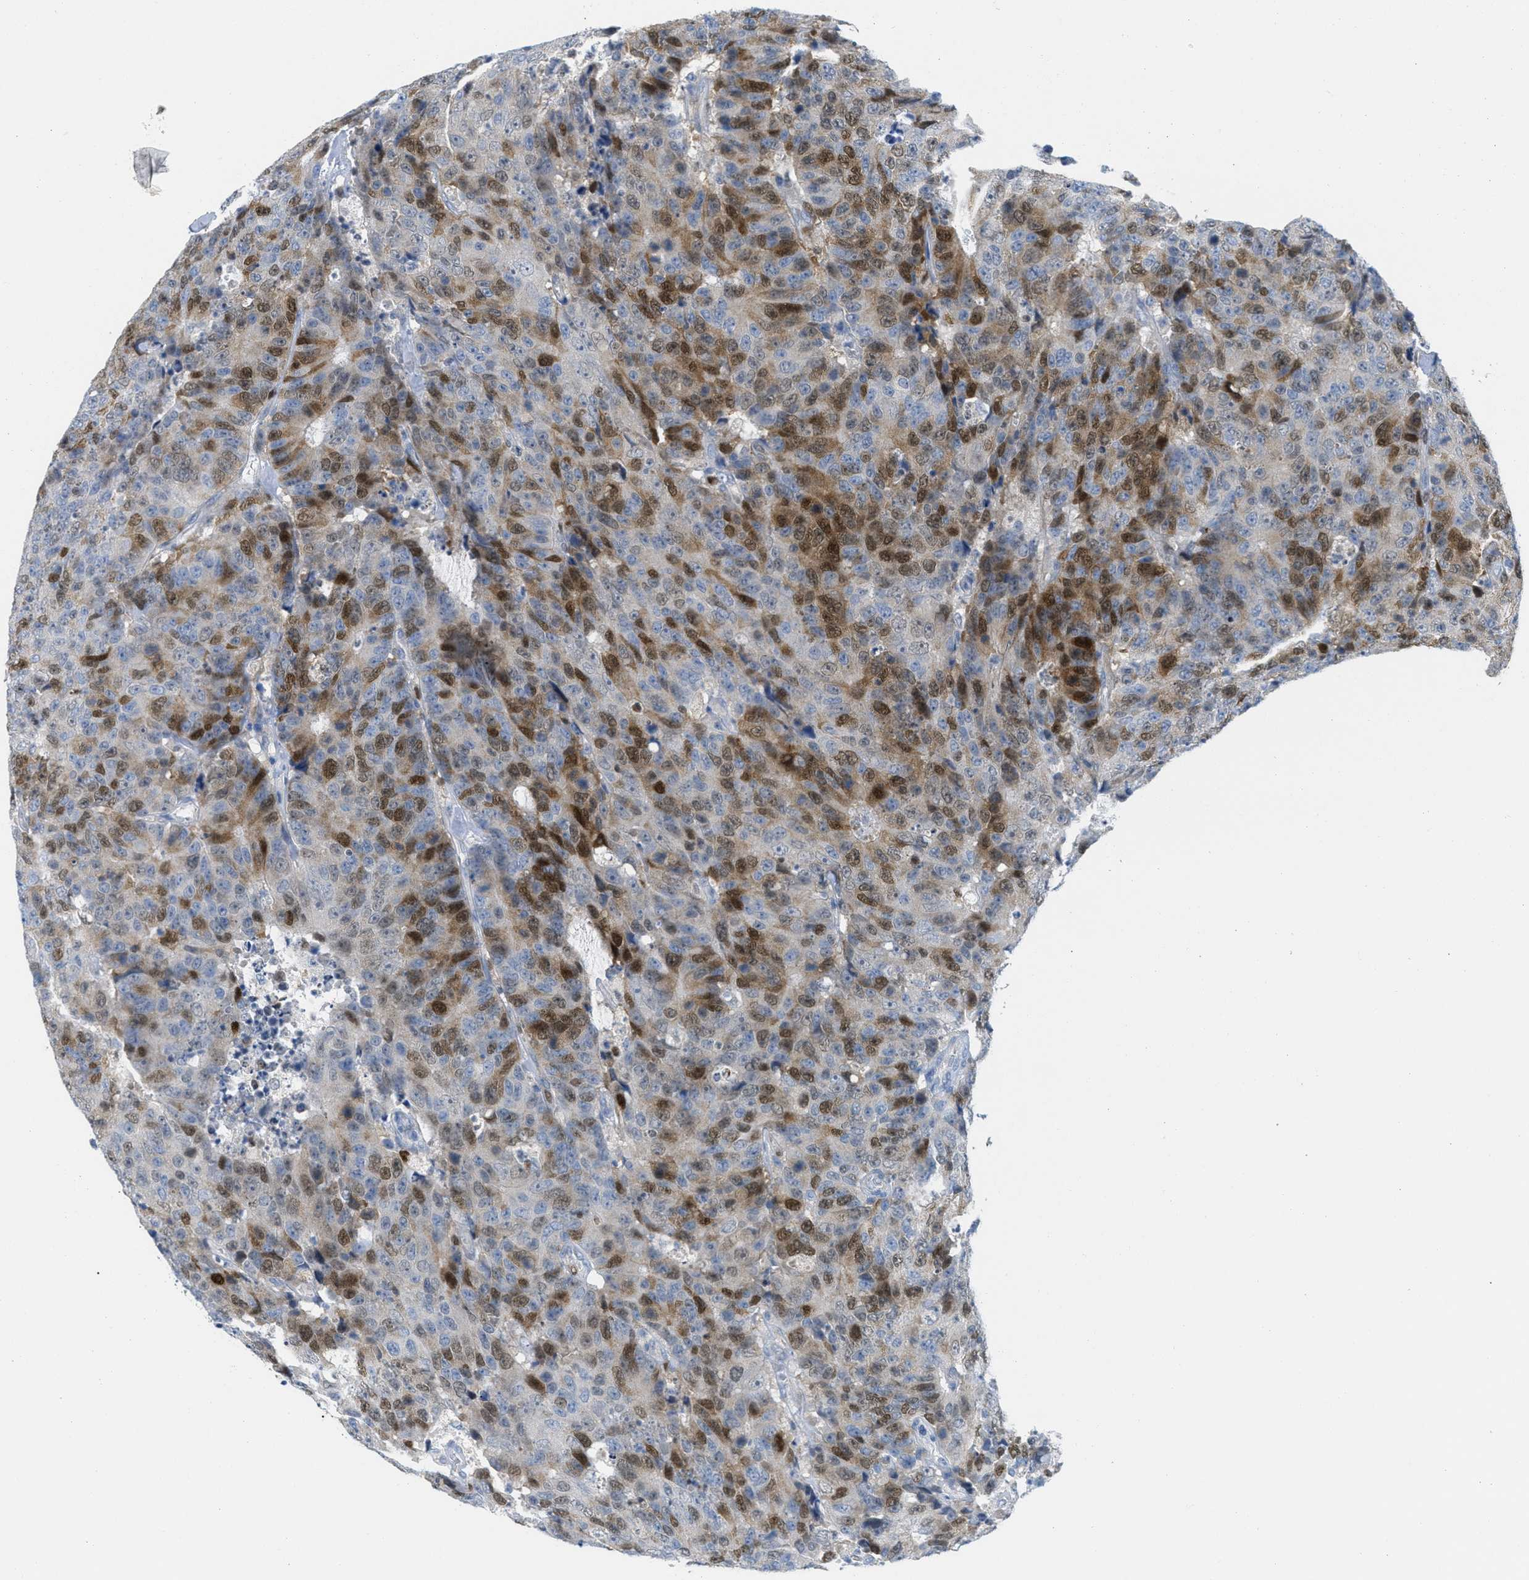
{"staining": {"intensity": "moderate", "quantity": ">75%", "location": "cytoplasmic/membranous,nuclear"}, "tissue": "colorectal cancer", "cell_type": "Tumor cells", "image_type": "cancer", "snomed": [{"axis": "morphology", "description": "Adenocarcinoma, NOS"}, {"axis": "topography", "description": "Colon"}], "caption": "Immunohistochemistry (IHC) of human colorectal cancer reveals medium levels of moderate cytoplasmic/membranous and nuclear staining in approximately >75% of tumor cells.", "gene": "ORC6", "patient": {"sex": "female", "age": 86}}